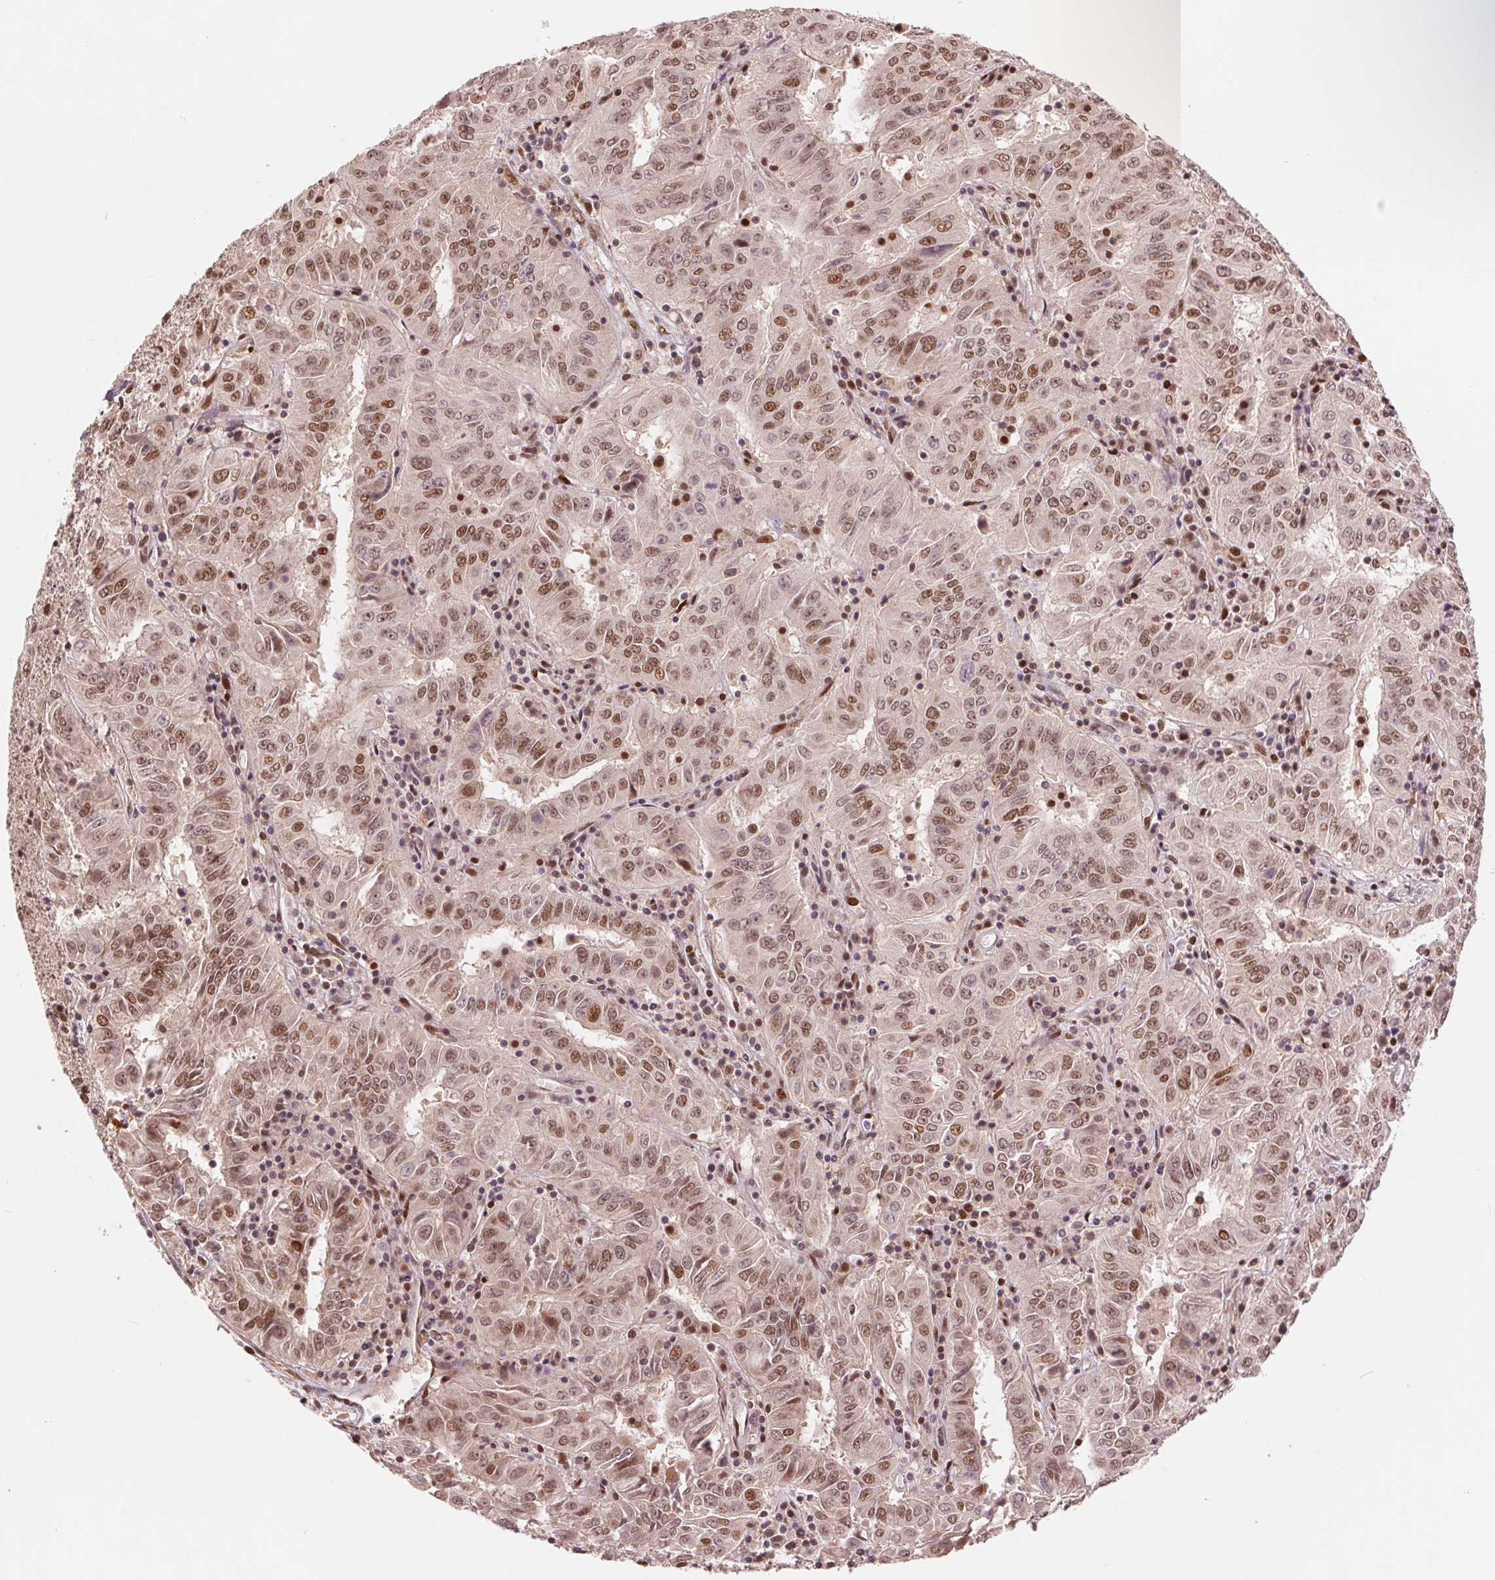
{"staining": {"intensity": "moderate", "quantity": ">75%", "location": "nuclear"}, "tissue": "pancreatic cancer", "cell_type": "Tumor cells", "image_type": "cancer", "snomed": [{"axis": "morphology", "description": "Adenocarcinoma, NOS"}, {"axis": "topography", "description": "Pancreas"}], "caption": "Pancreatic adenocarcinoma stained with a brown dye reveals moderate nuclear positive expression in about >75% of tumor cells.", "gene": "TTLL9", "patient": {"sex": "male", "age": 63}}